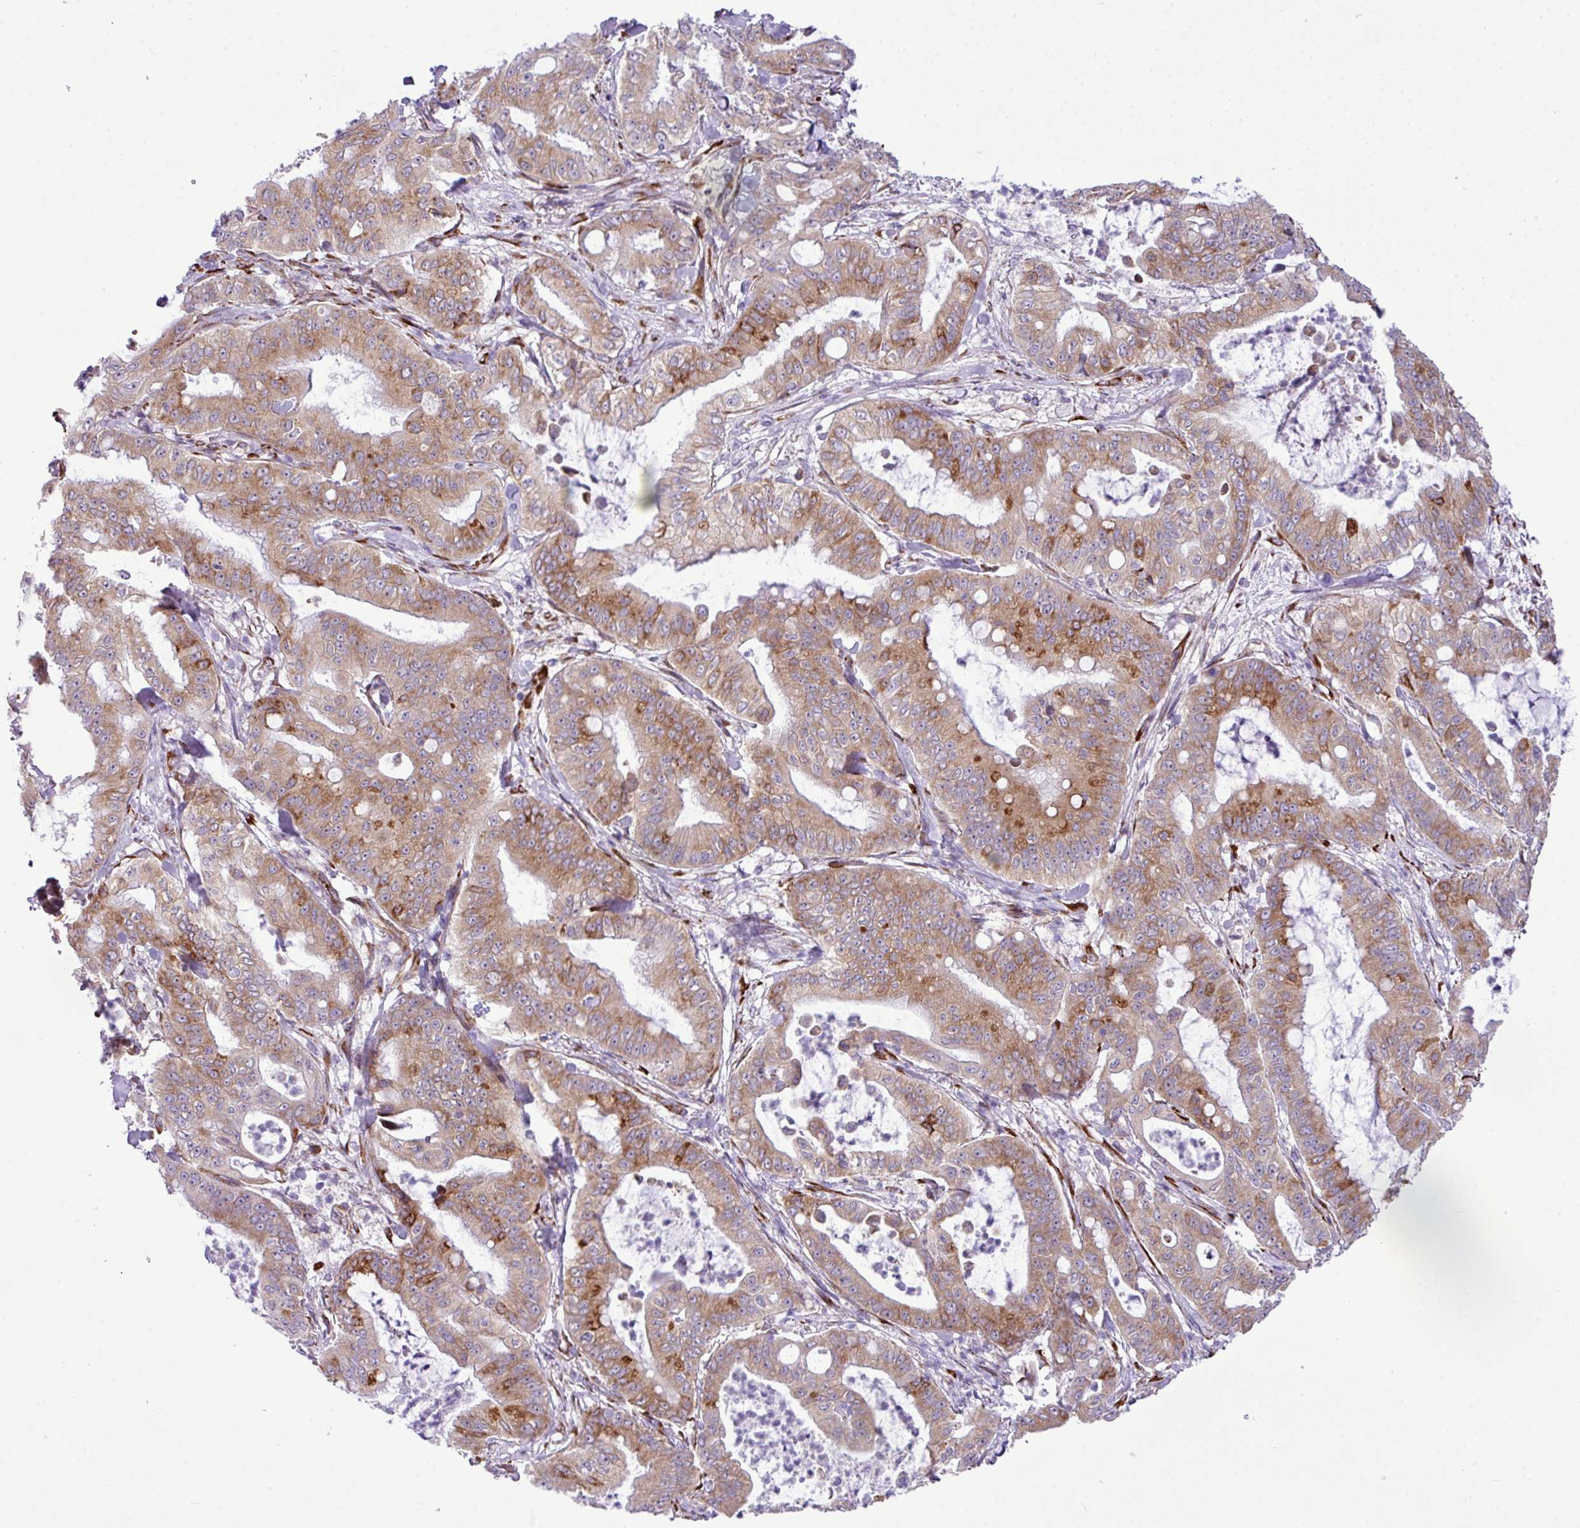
{"staining": {"intensity": "moderate", "quantity": ">75%", "location": "cytoplasmic/membranous"}, "tissue": "pancreatic cancer", "cell_type": "Tumor cells", "image_type": "cancer", "snomed": [{"axis": "morphology", "description": "Adenocarcinoma, NOS"}, {"axis": "topography", "description": "Pancreas"}], "caption": "Pancreatic cancer (adenocarcinoma) stained with IHC demonstrates moderate cytoplasmic/membranous positivity in about >75% of tumor cells. (Stains: DAB (3,3'-diaminobenzidine) in brown, nuclei in blue, Microscopy: brightfield microscopy at high magnification).", "gene": "CFAP97", "patient": {"sex": "male", "age": 71}}